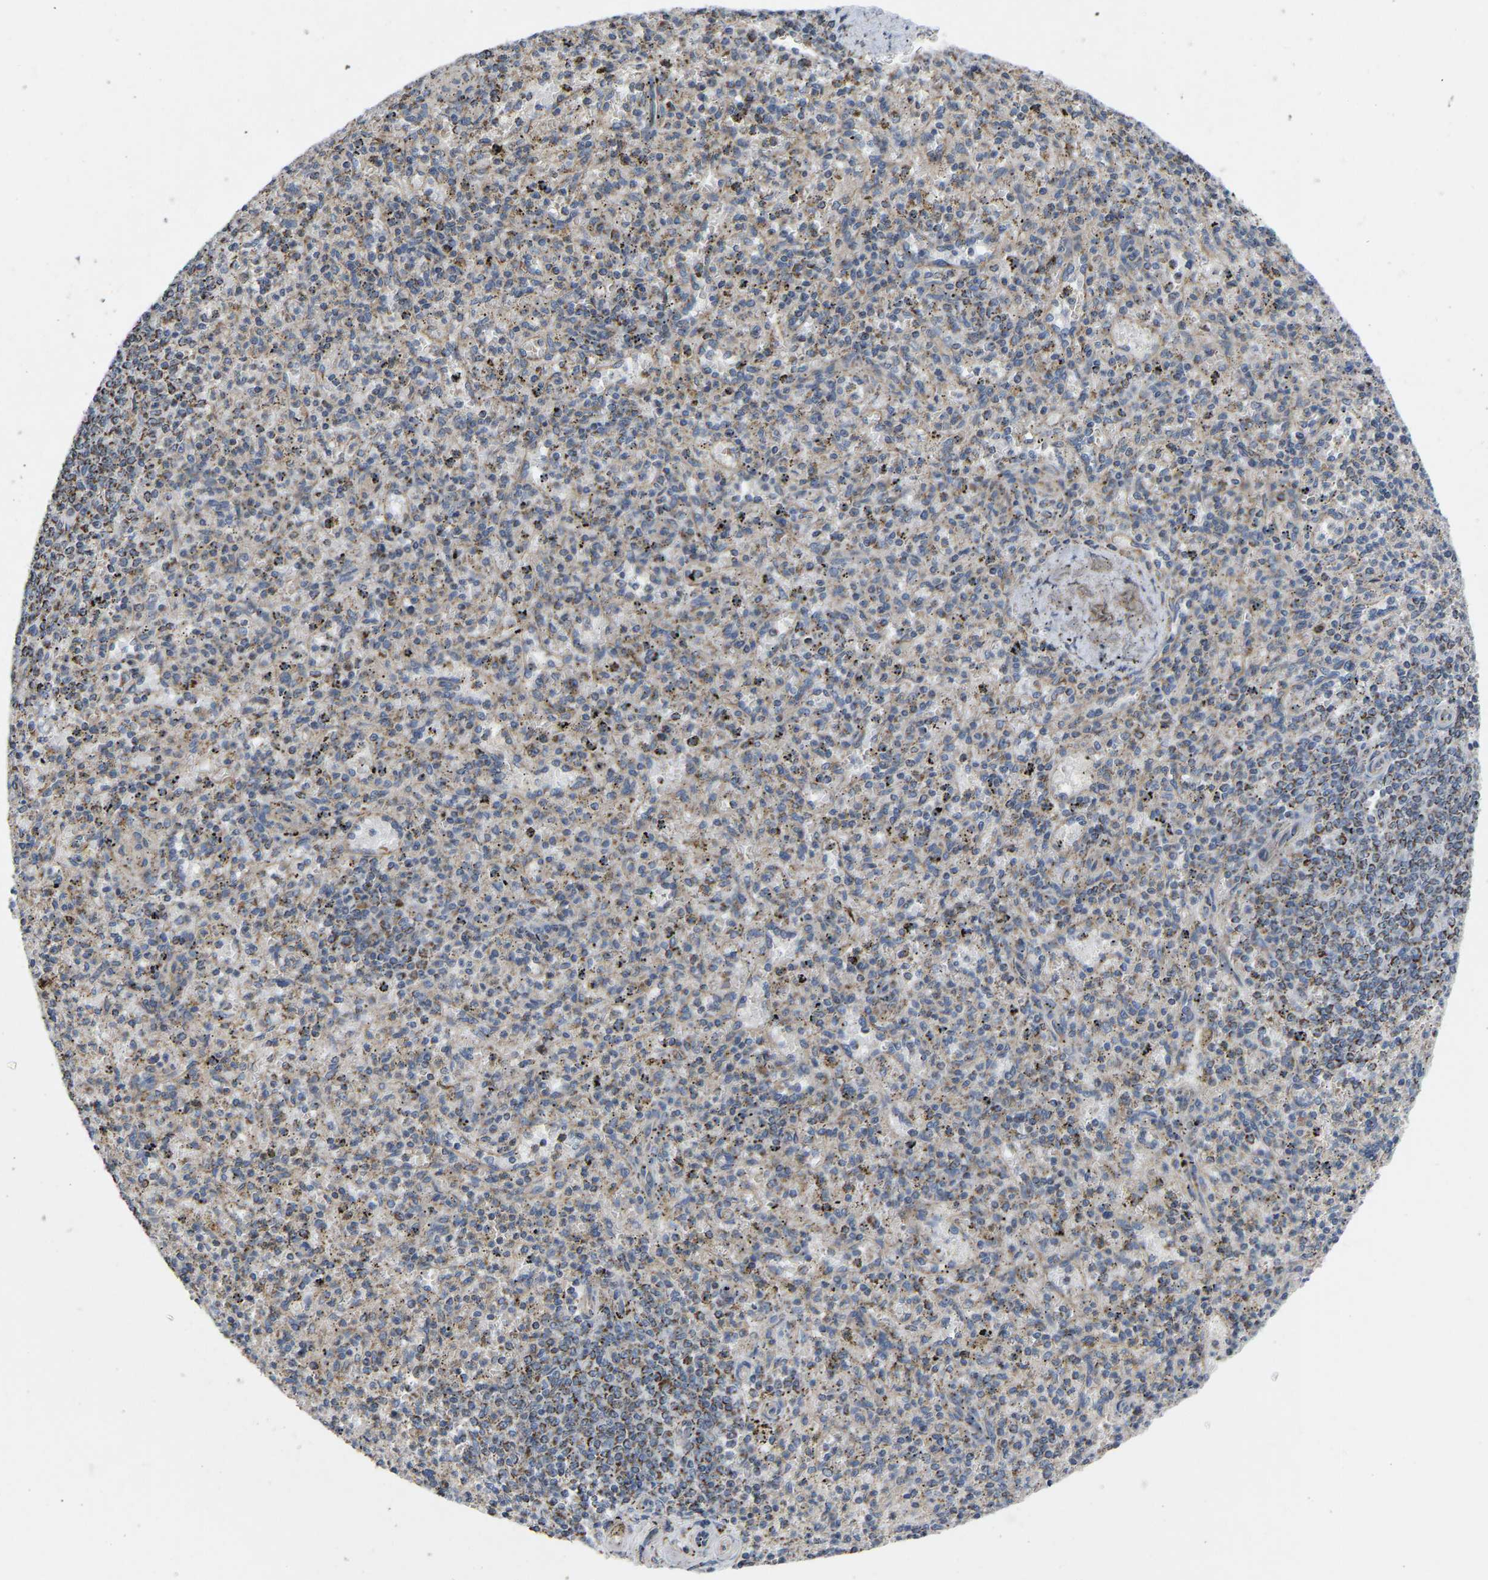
{"staining": {"intensity": "weak", "quantity": "25%-75%", "location": "cytoplasmic/membranous"}, "tissue": "spleen", "cell_type": "Cells in red pulp", "image_type": "normal", "snomed": [{"axis": "morphology", "description": "Normal tissue, NOS"}, {"axis": "topography", "description": "Spleen"}], "caption": "This is a histology image of IHC staining of unremarkable spleen, which shows weak staining in the cytoplasmic/membranous of cells in red pulp.", "gene": "BCL10", "patient": {"sex": "male", "age": 72}}